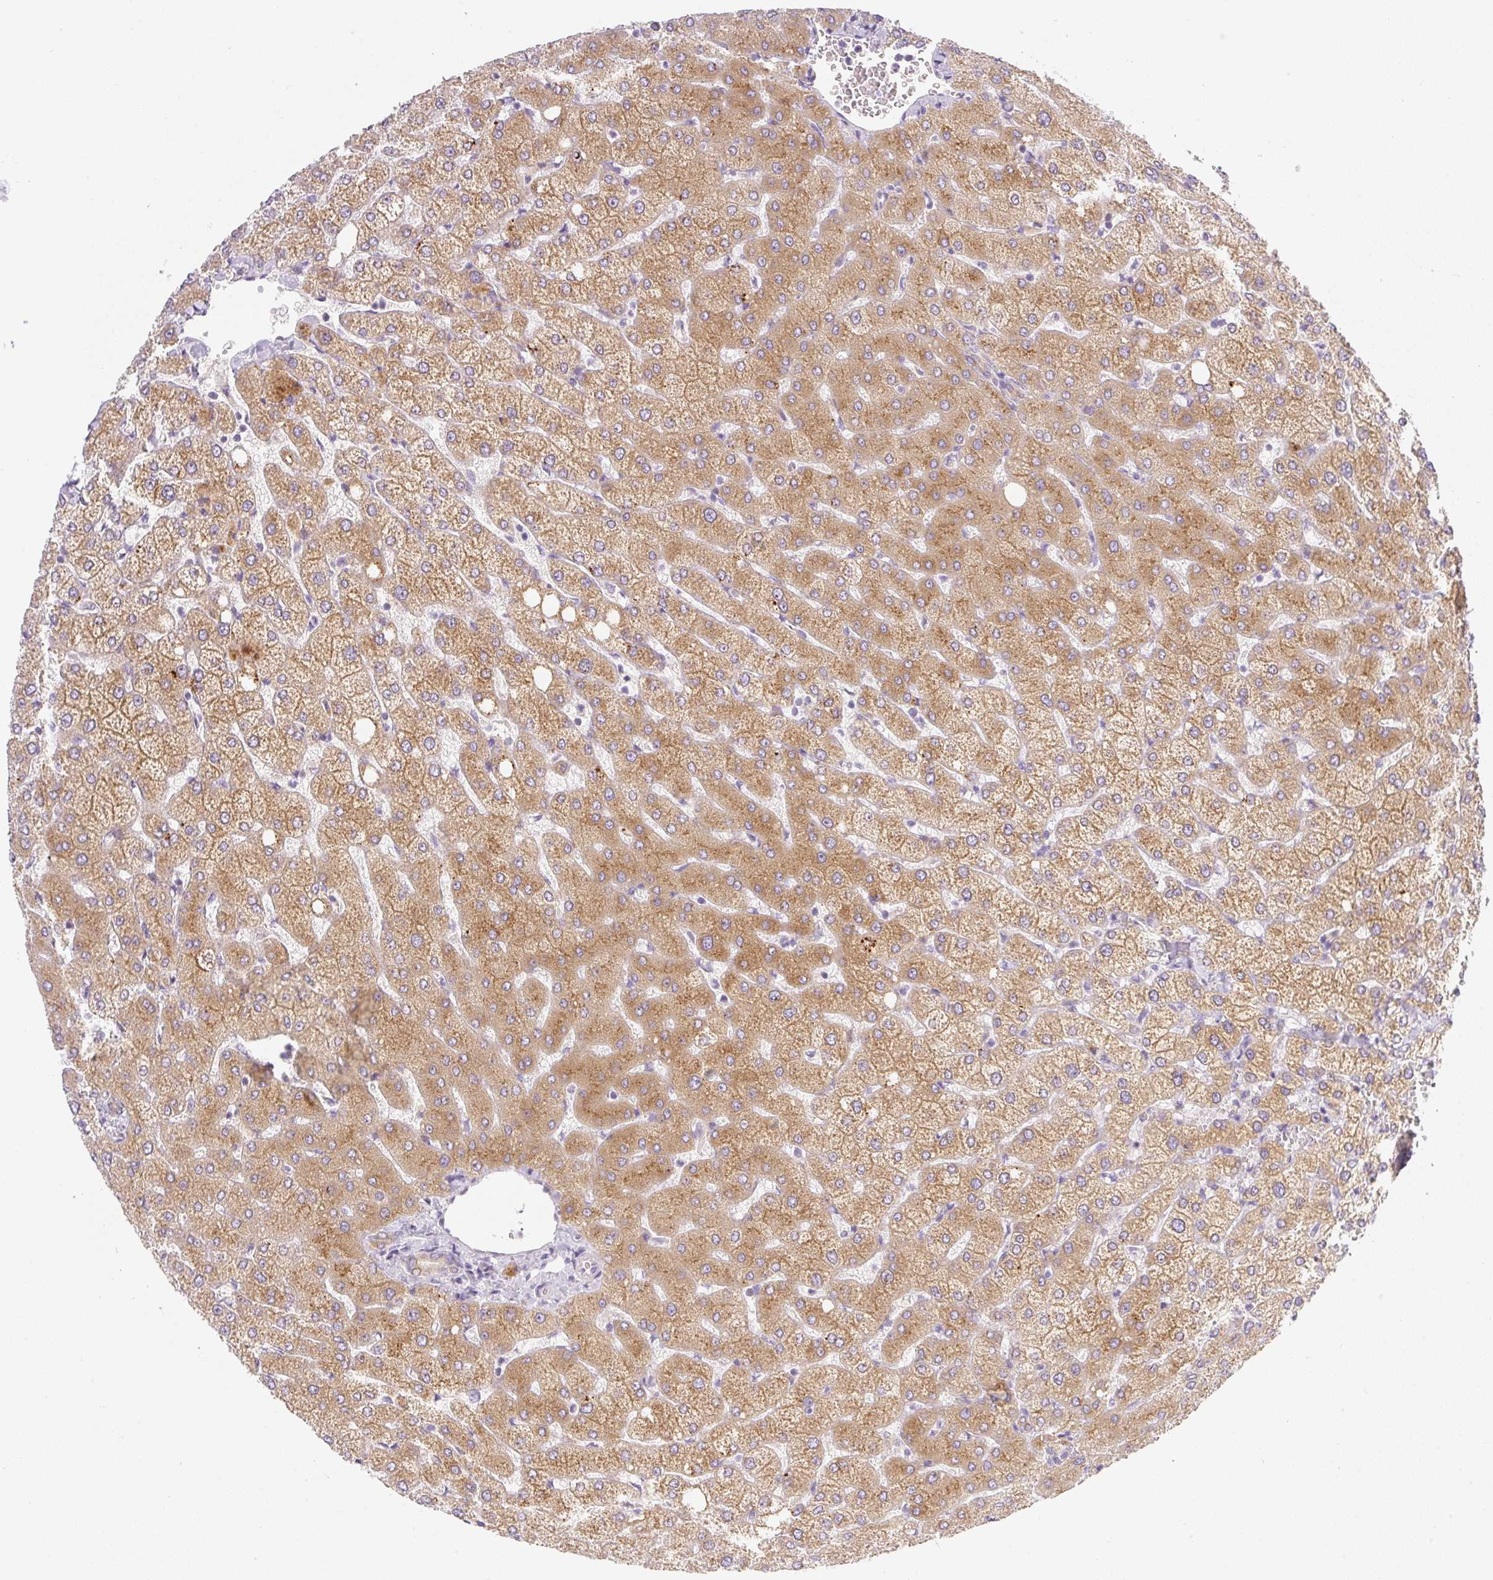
{"staining": {"intensity": "weak", "quantity": "25%-75%", "location": "cytoplasmic/membranous"}, "tissue": "liver", "cell_type": "Cholangiocytes", "image_type": "normal", "snomed": [{"axis": "morphology", "description": "Normal tissue, NOS"}, {"axis": "topography", "description": "Liver"}], "caption": "DAB (3,3'-diaminobenzidine) immunohistochemical staining of benign human liver demonstrates weak cytoplasmic/membranous protein positivity in approximately 25%-75% of cholangiocytes.", "gene": "MIA2", "patient": {"sex": "female", "age": 54}}